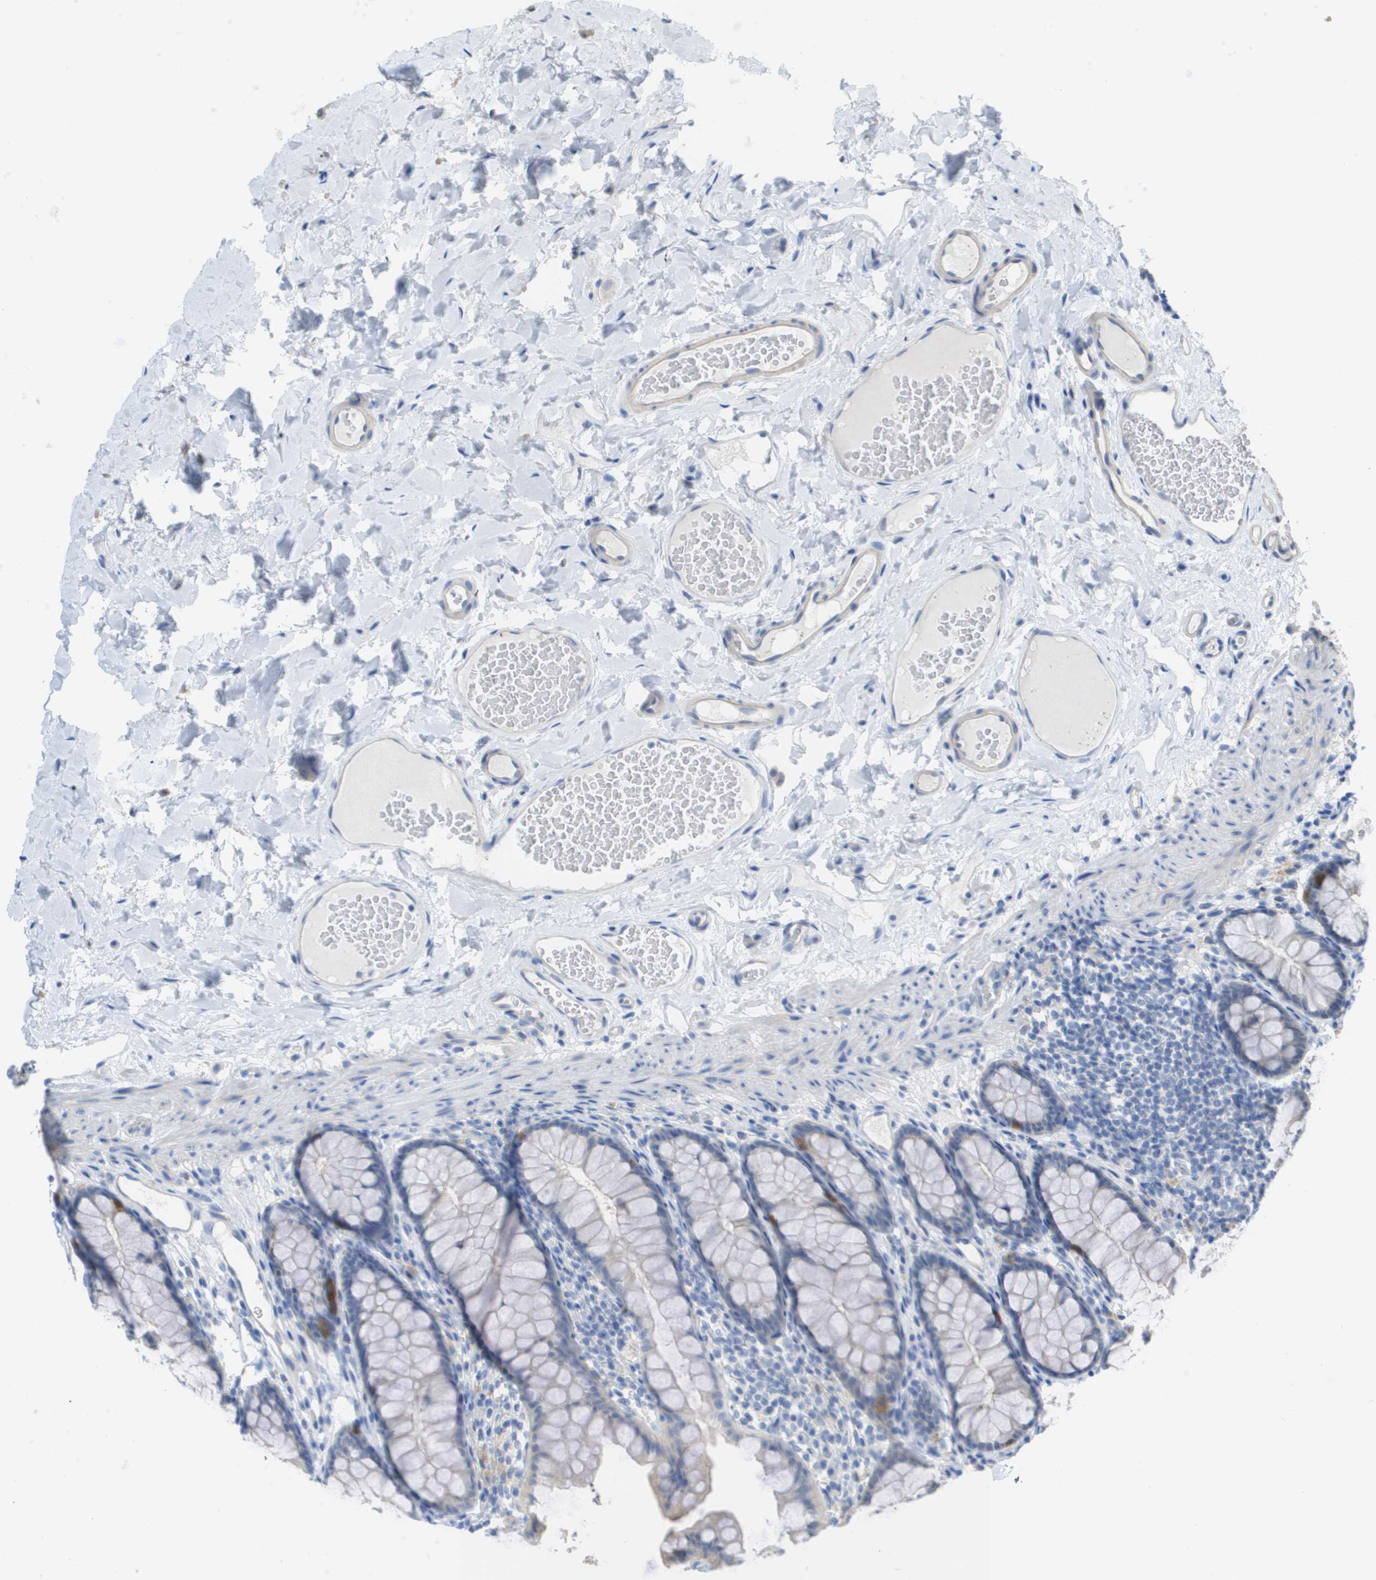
{"staining": {"intensity": "negative", "quantity": "none", "location": "none"}, "tissue": "colon", "cell_type": "Endothelial cells", "image_type": "normal", "snomed": [{"axis": "morphology", "description": "Normal tissue, NOS"}, {"axis": "topography", "description": "Colon"}], "caption": "Endothelial cells are negative for brown protein staining in normal colon. (Brightfield microscopy of DAB IHC at high magnification).", "gene": "MYL3", "patient": {"sex": "female", "age": 55}}